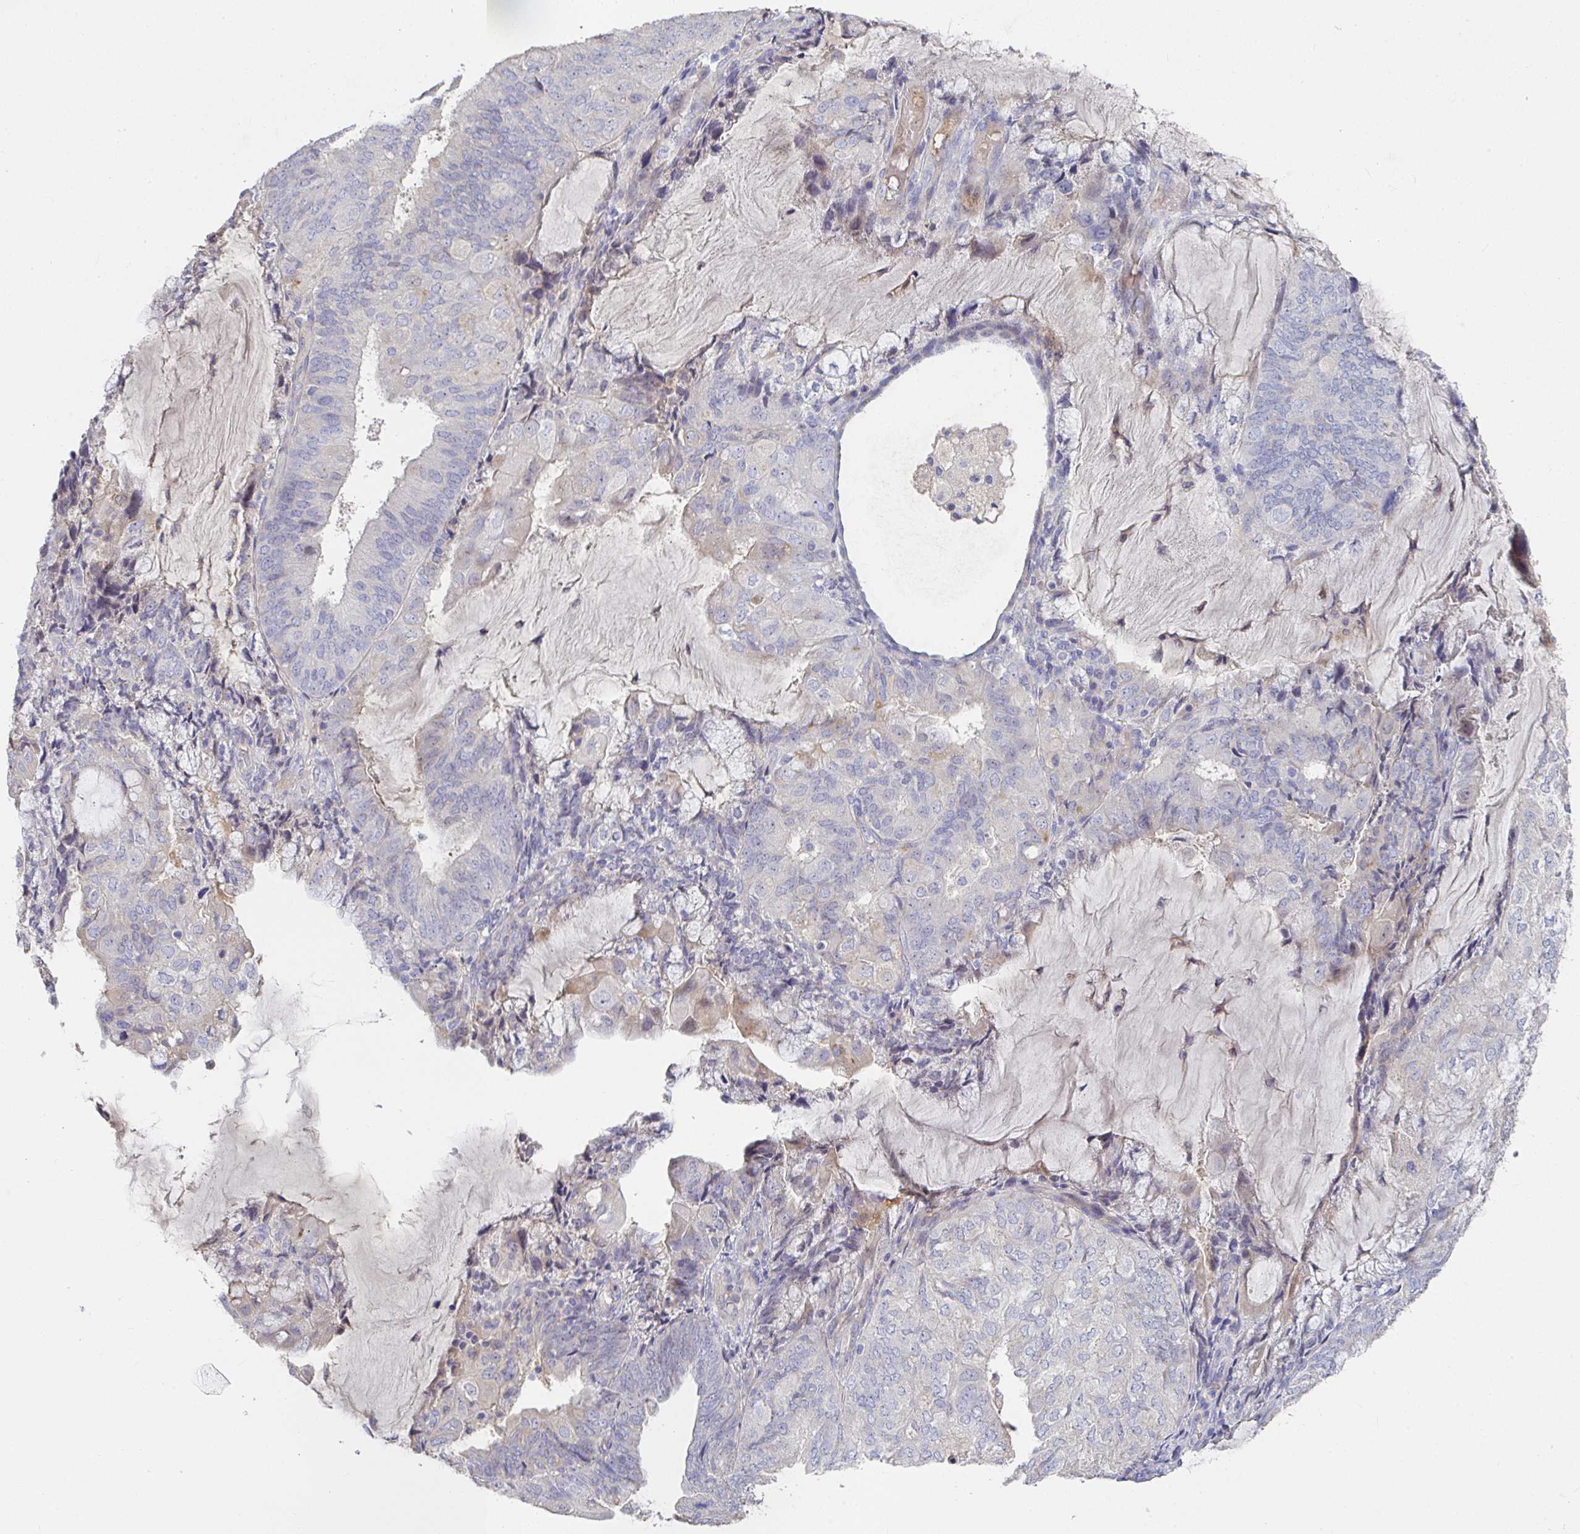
{"staining": {"intensity": "negative", "quantity": "none", "location": "none"}, "tissue": "endometrial cancer", "cell_type": "Tumor cells", "image_type": "cancer", "snomed": [{"axis": "morphology", "description": "Adenocarcinoma, NOS"}, {"axis": "topography", "description": "Endometrium"}], "caption": "DAB (3,3'-diaminobenzidine) immunohistochemical staining of human endometrial cancer (adenocarcinoma) demonstrates no significant expression in tumor cells.", "gene": "ANO5", "patient": {"sex": "female", "age": 81}}